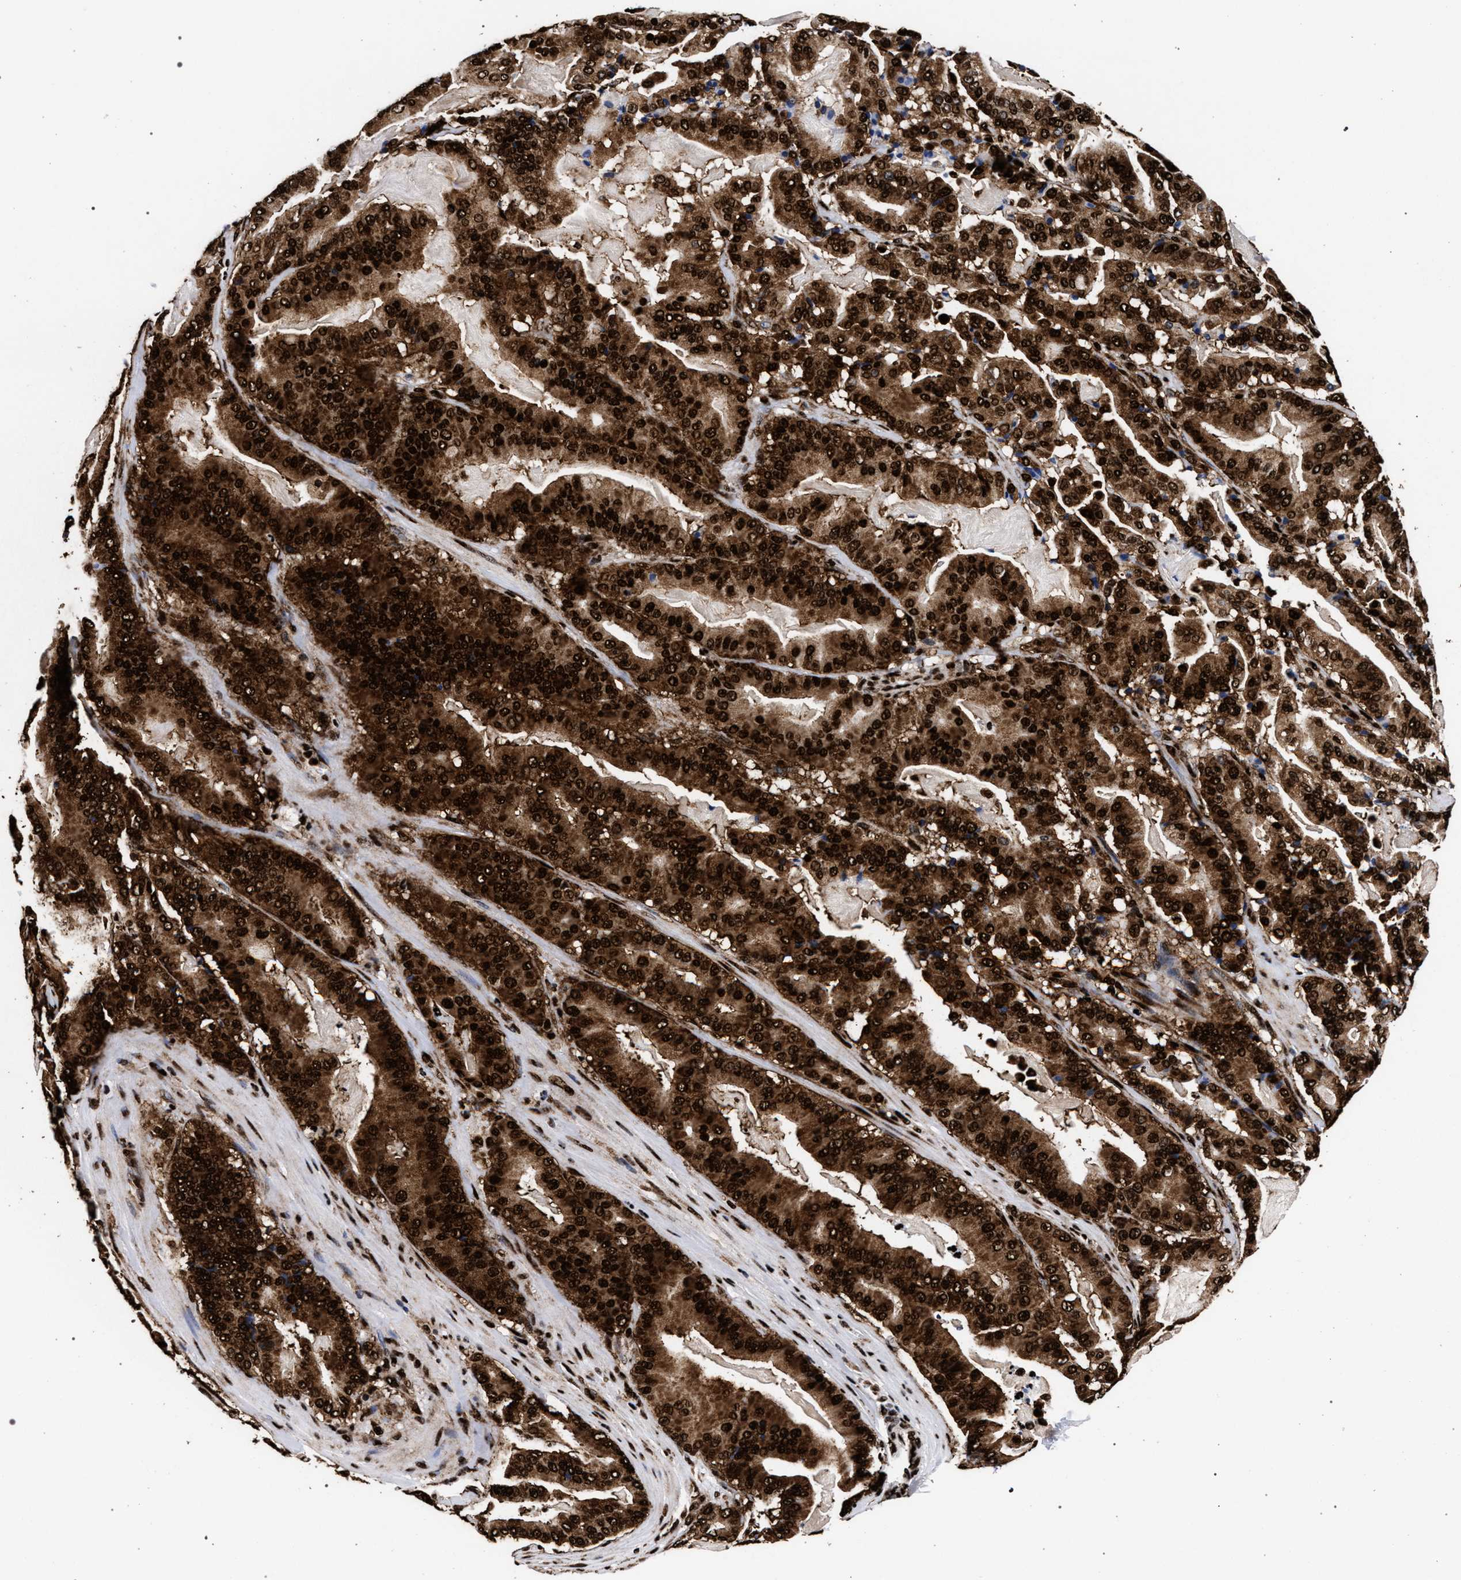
{"staining": {"intensity": "strong", "quantity": ">75%", "location": "cytoplasmic/membranous,nuclear"}, "tissue": "pancreatic cancer", "cell_type": "Tumor cells", "image_type": "cancer", "snomed": [{"axis": "morphology", "description": "Adenocarcinoma, NOS"}, {"axis": "topography", "description": "Pancreas"}], "caption": "Immunohistochemical staining of human pancreatic cancer (adenocarcinoma) displays strong cytoplasmic/membranous and nuclear protein positivity in approximately >75% of tumor cells. Nuclei are stained in blue.", "gene": "HNRNPA1", "patient": {"sex": "male", "age": 63}}